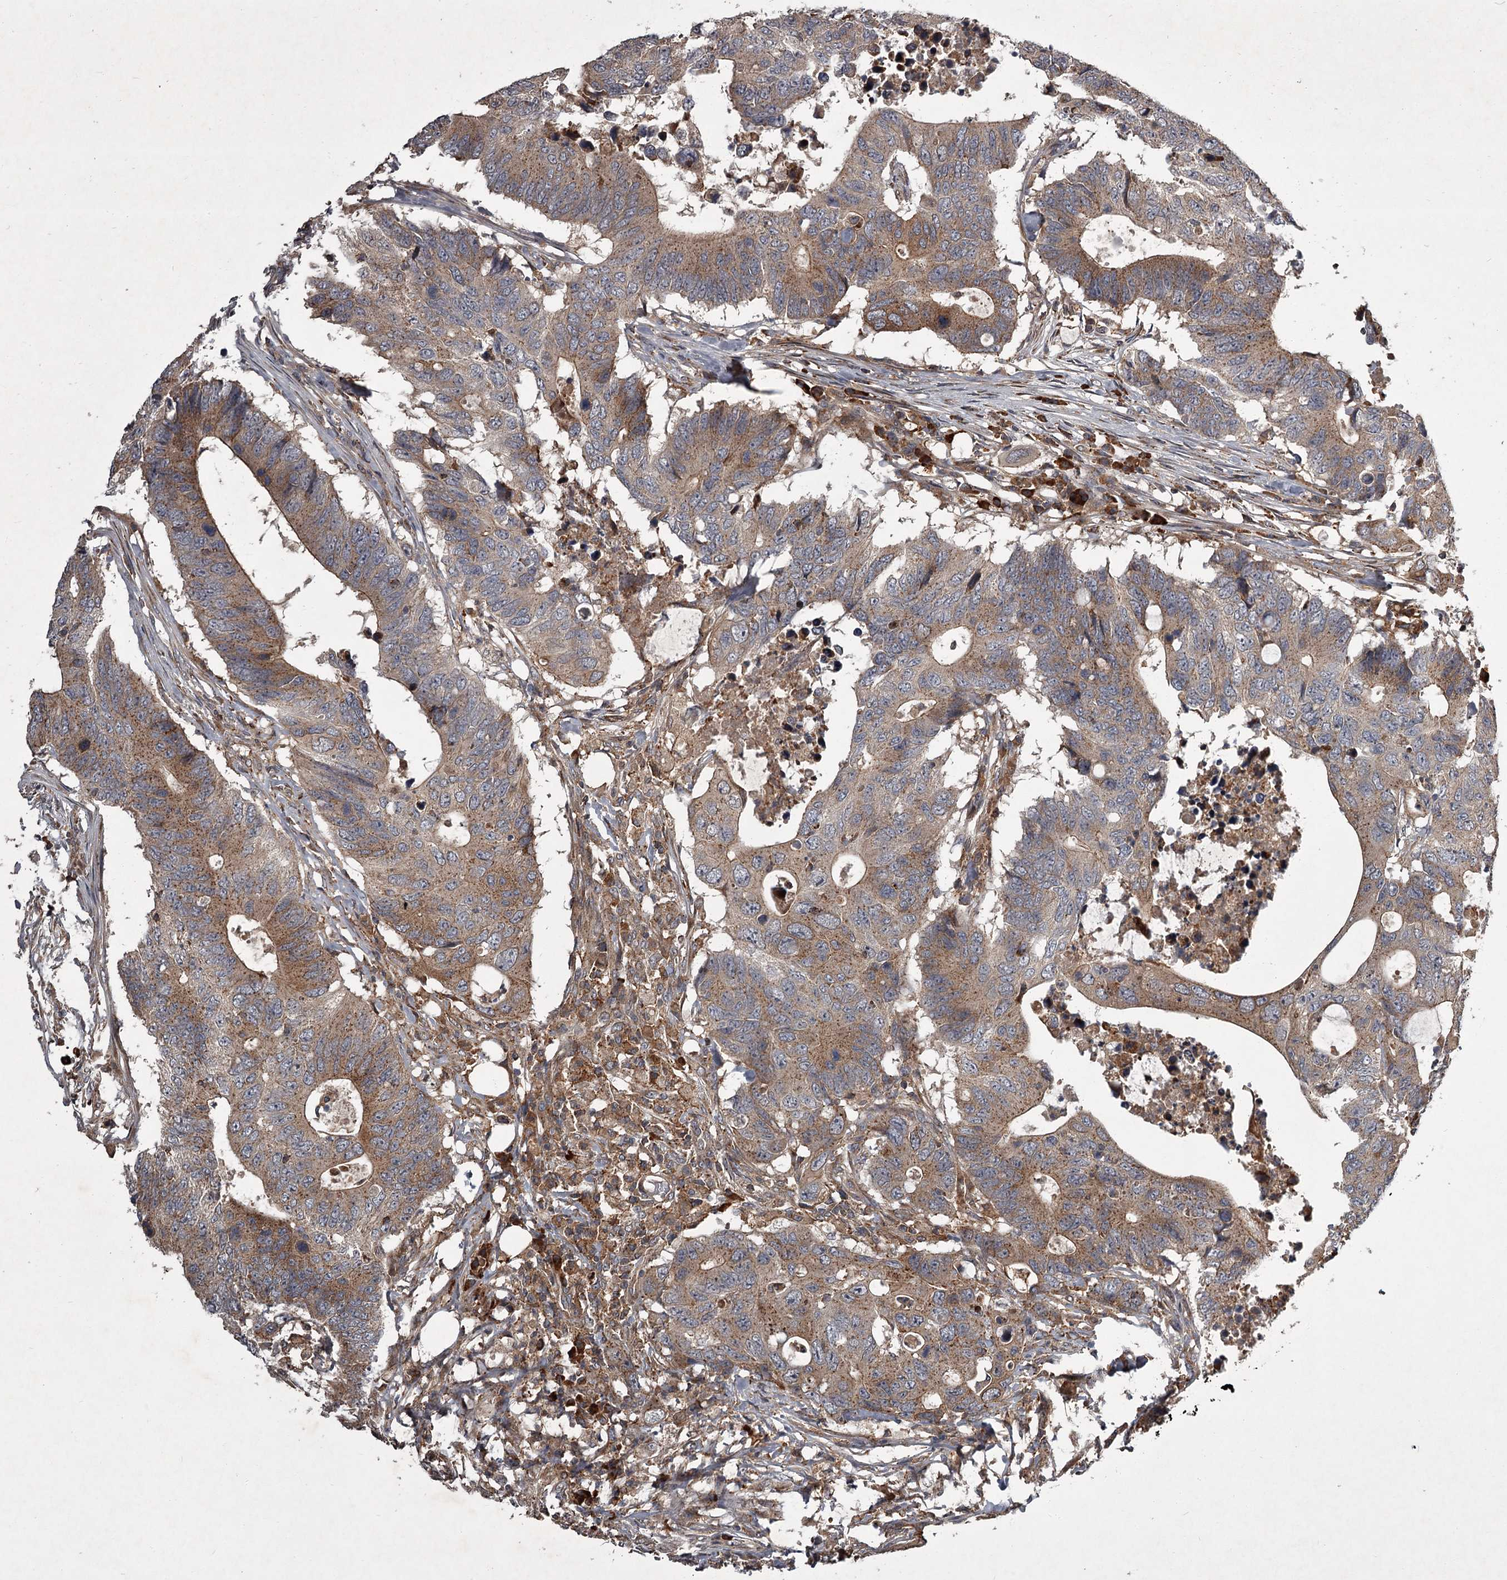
{"staining": {"intensity": "moderate", "quantity": ">75%", "location": "cytoplasmic/membranous"}, "tissue": "colorectal cancer", "cell_type": "Tumor cells", "image_type": "cancer", "snomed": [{"axis": "morphology", "description": "Adenocarcinoma, NOS"}, {"axis": "topography", "description": "Colon"}], "caption": "A micrograph showing moderate cytoplasmic/membranous expression in approximately >75% of tumor cells in adenocarcinoma (colorectal), as visualized by brown immunohistochemical staining.", "gene": "UNC93B1", "patient": {"sex": "male", "age": 71}}